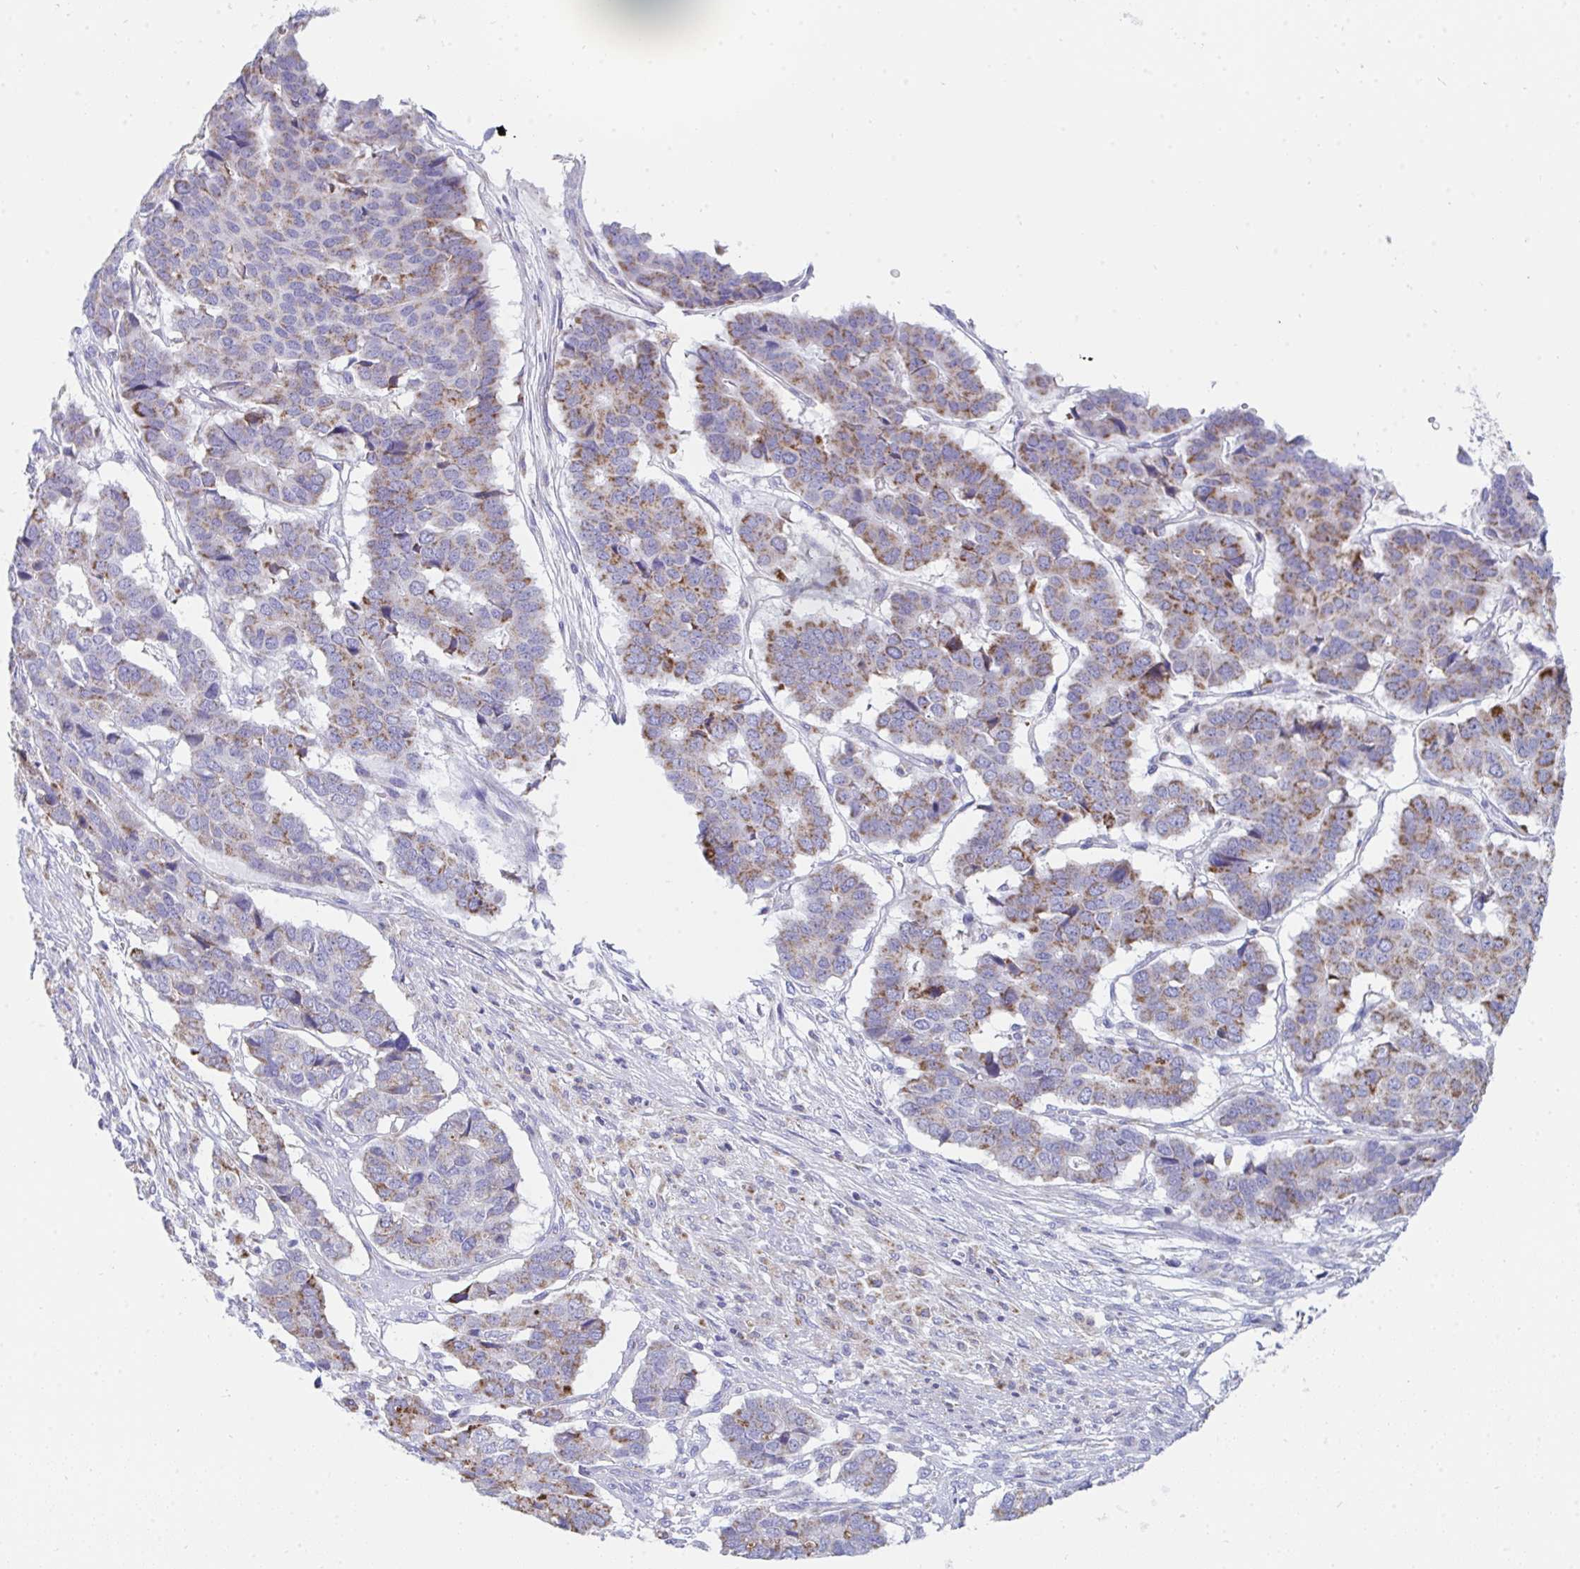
{"staining": {"intensity": "moderate", "quantity": "25%-75%", "location": "cytoplasmic/membranous"}, "tissue": "pancreatic cancer", "cell_type": "Tumor cells", "image_type": "cancer", "snomed": [{"axis": "morphology", "description": "Adenocarcinoma, NOS"}, {"axis": "topography", "description": "Pancreas"}], "caption": "Approximately 25%-75% of tumor cells in human pancreatic cancer (adenocarcinoma) exhibit moderate cytoplasmic/membranous protein positivity as visualized by brown immunohistochemical staining.", "gene": "AIFM1", "patient": {"sex": "male", "age": 50}}